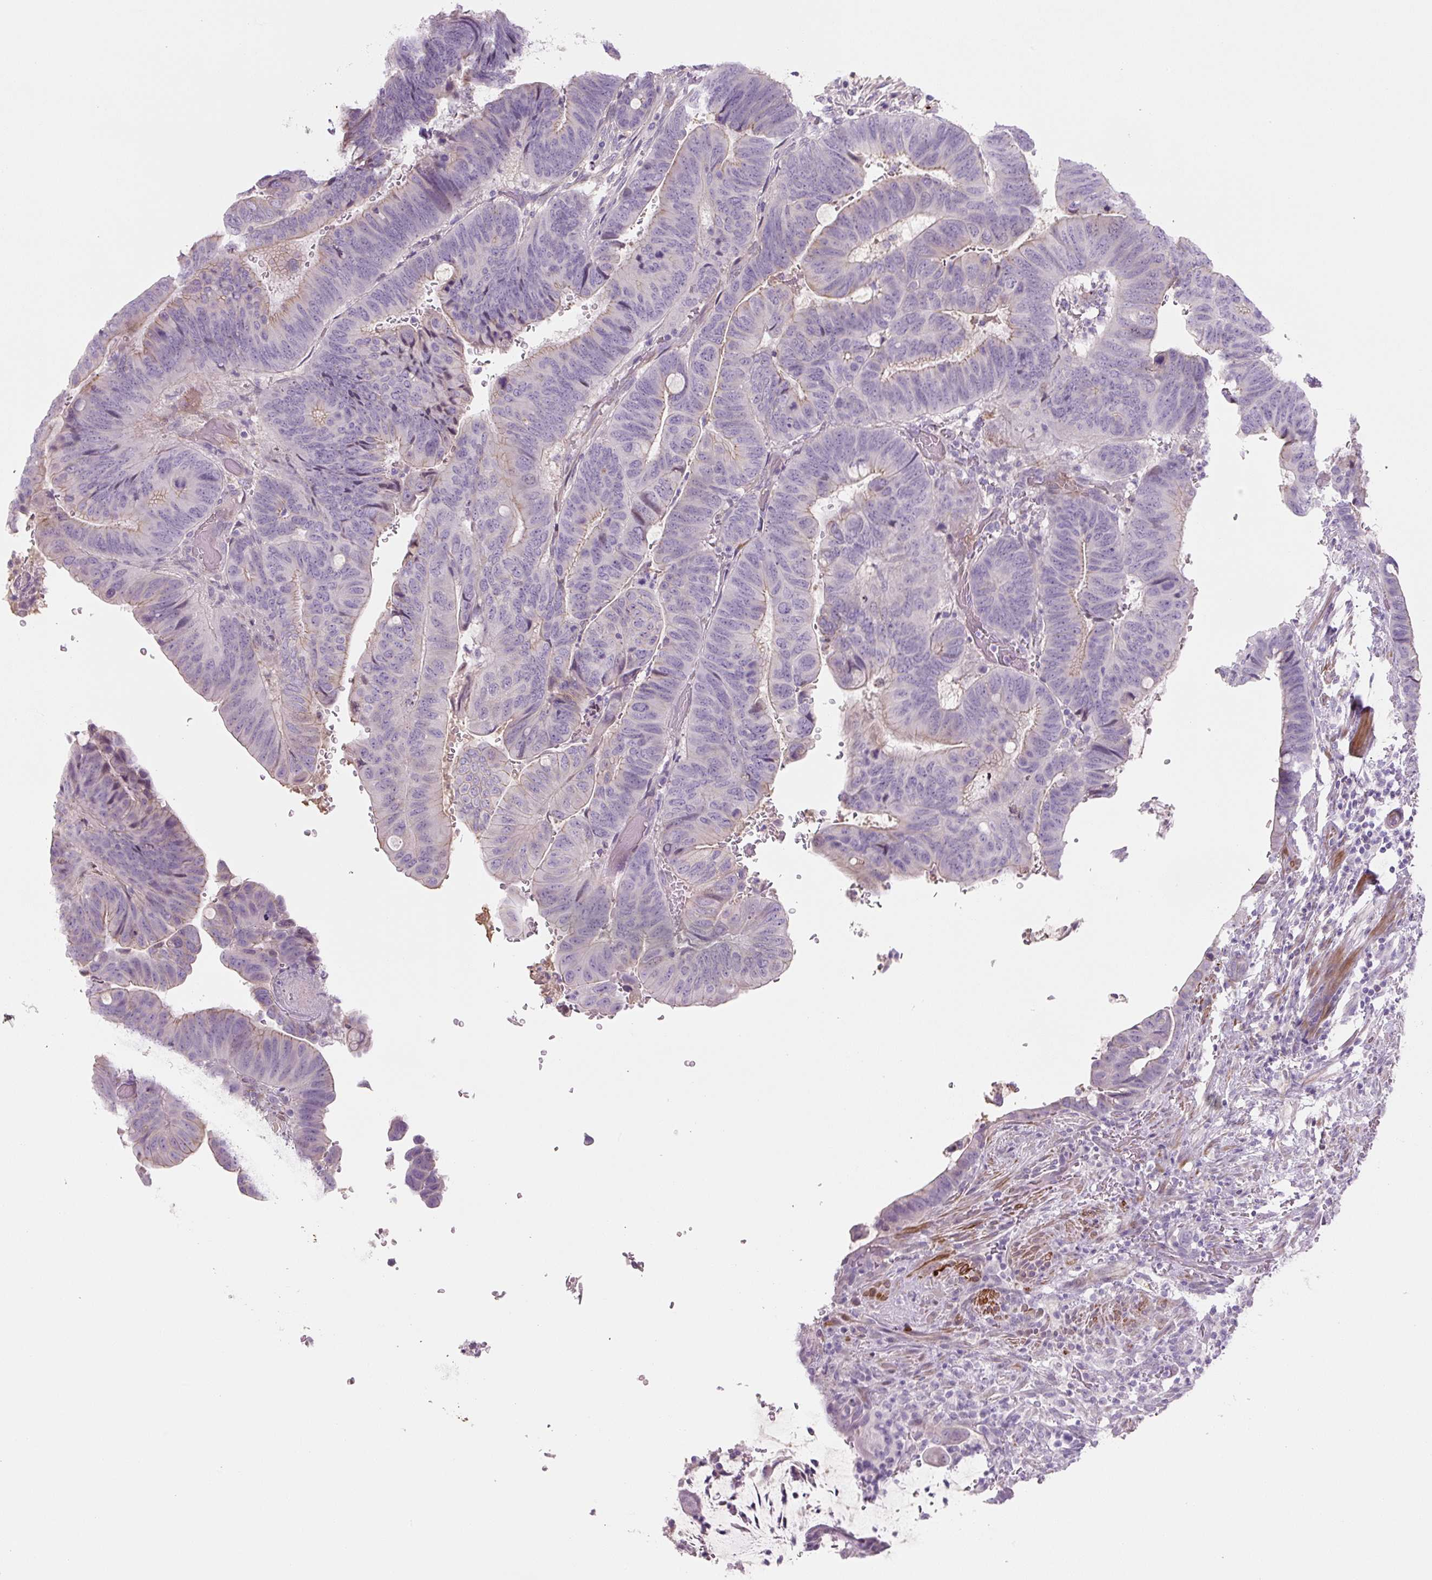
{"staining": {"intensity": "weak", "quantity": "<25%", "location": "cytoplasmic/membranous"}, "tissue": "colorectal cancer", "cell_type": "Tumor cells", "image_type": "cancer", "snomed": [{"axis": "morphology", "description": "Normal tissue, NOS"}, {"axis": "morphology", "description": "Adenocarcinoma, NOS"}, {"axis": "topography", "description": "Rectum"}, {"axis": "topography", "description": "Peripheral nerve tissue"}], "caption": "This is an immunohistochemistry micrograph of human colorectal cancer (adenocarcinoma). There is no staining in tumor cells.", "gene": "PRM1", "patient": {"sex": "male", "age": 92}}